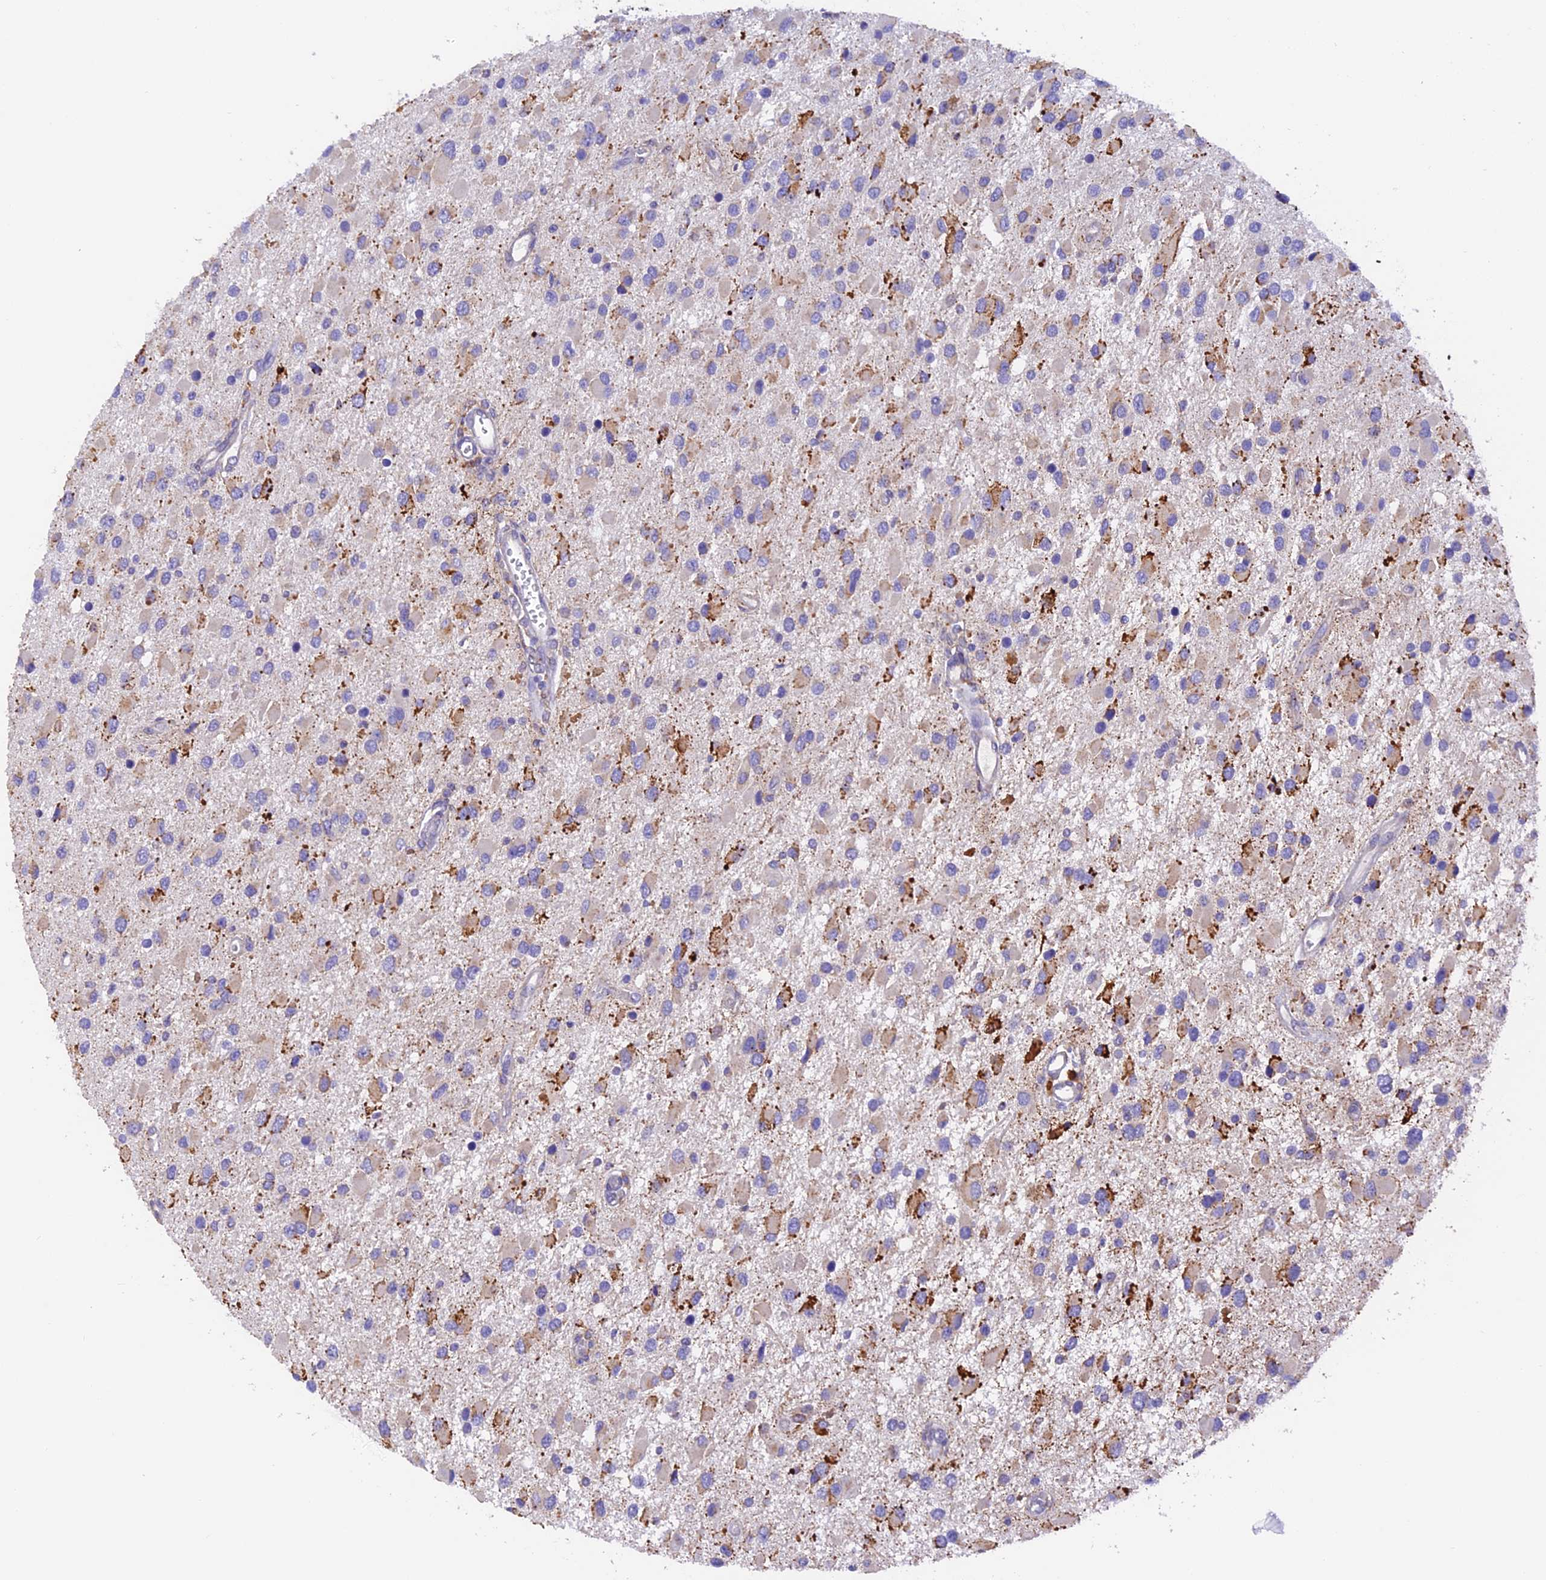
{"staining": {"intensity": "strong", "quantity": "<25%", "location": "cytoplasmic/membranous"}, "tissue": "glioma", "cell_type": "Tumor cells", "image_type": "cancer", "snomed": [{"axis": "morphology", "description": "Glioma, malignant, High grade"}, {"axis": "topography", "description": "Brain"}], "caption": "This is an image of immunohistochemistry staining of high-grade glioma (malignant), which shows strong expression in the cytoplasmic/membranous of tumor cells.", "gene": "VKORC1", "patient": {"sex": "male", "age": 53}}